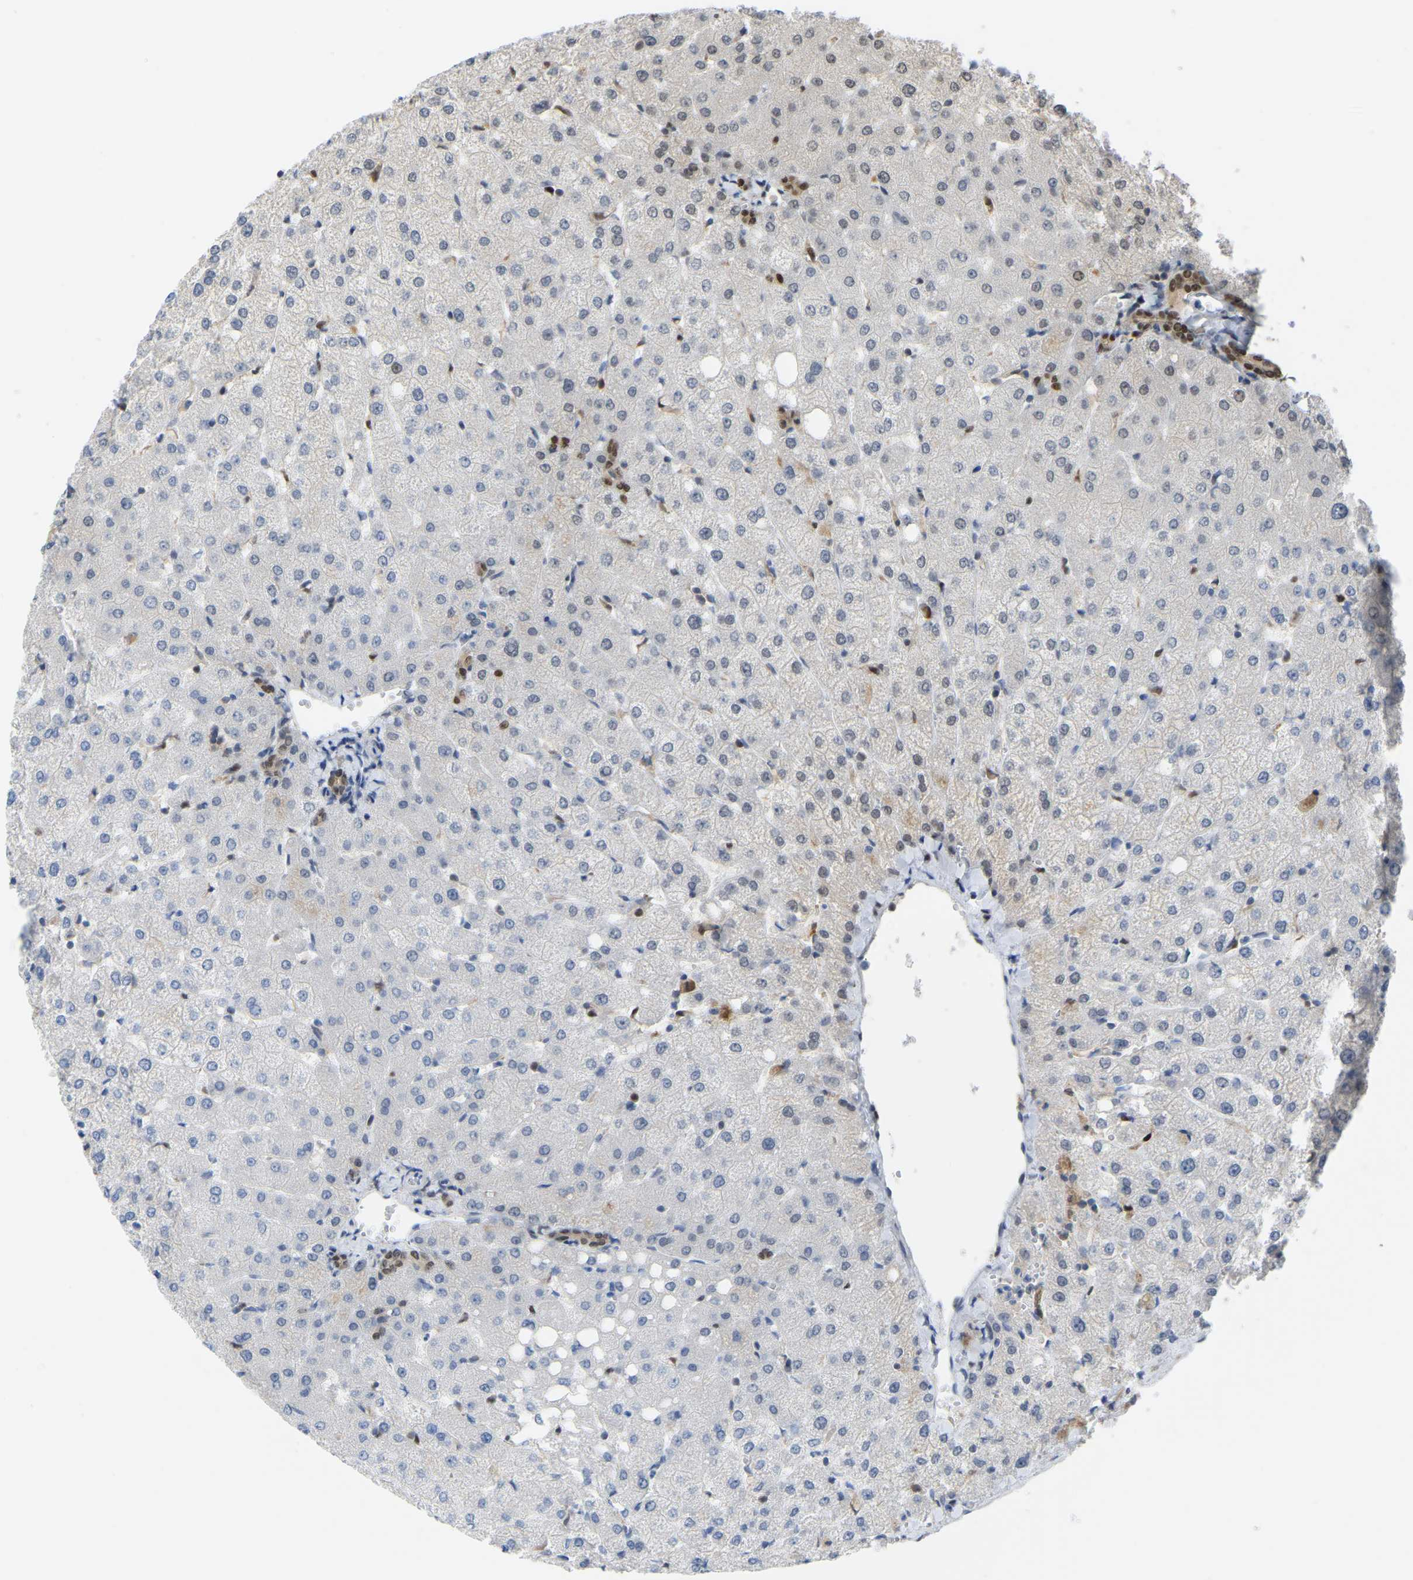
{"staining": {"intensity": "moderate", "quantity": ">75%", "location": "cytoplasmic/membranous,nuclear"}, "tissue": "liver", "cell_type": "Cholangiocytes", "image_type": "normal", "snomed": [{"axis": "morphology", "description": "Normal tissue, NOS"}, {"axis": "topography", "description": "Liver"}], "caption": "Protein staining by immunohistochemistry demonstrates moderate cytoplasmic/membranous,nuclear staining in about >75% of cholangiocytes in benign liver.", "gene": "KLRG2", "patient": {"sex": "female", "age": 54}}